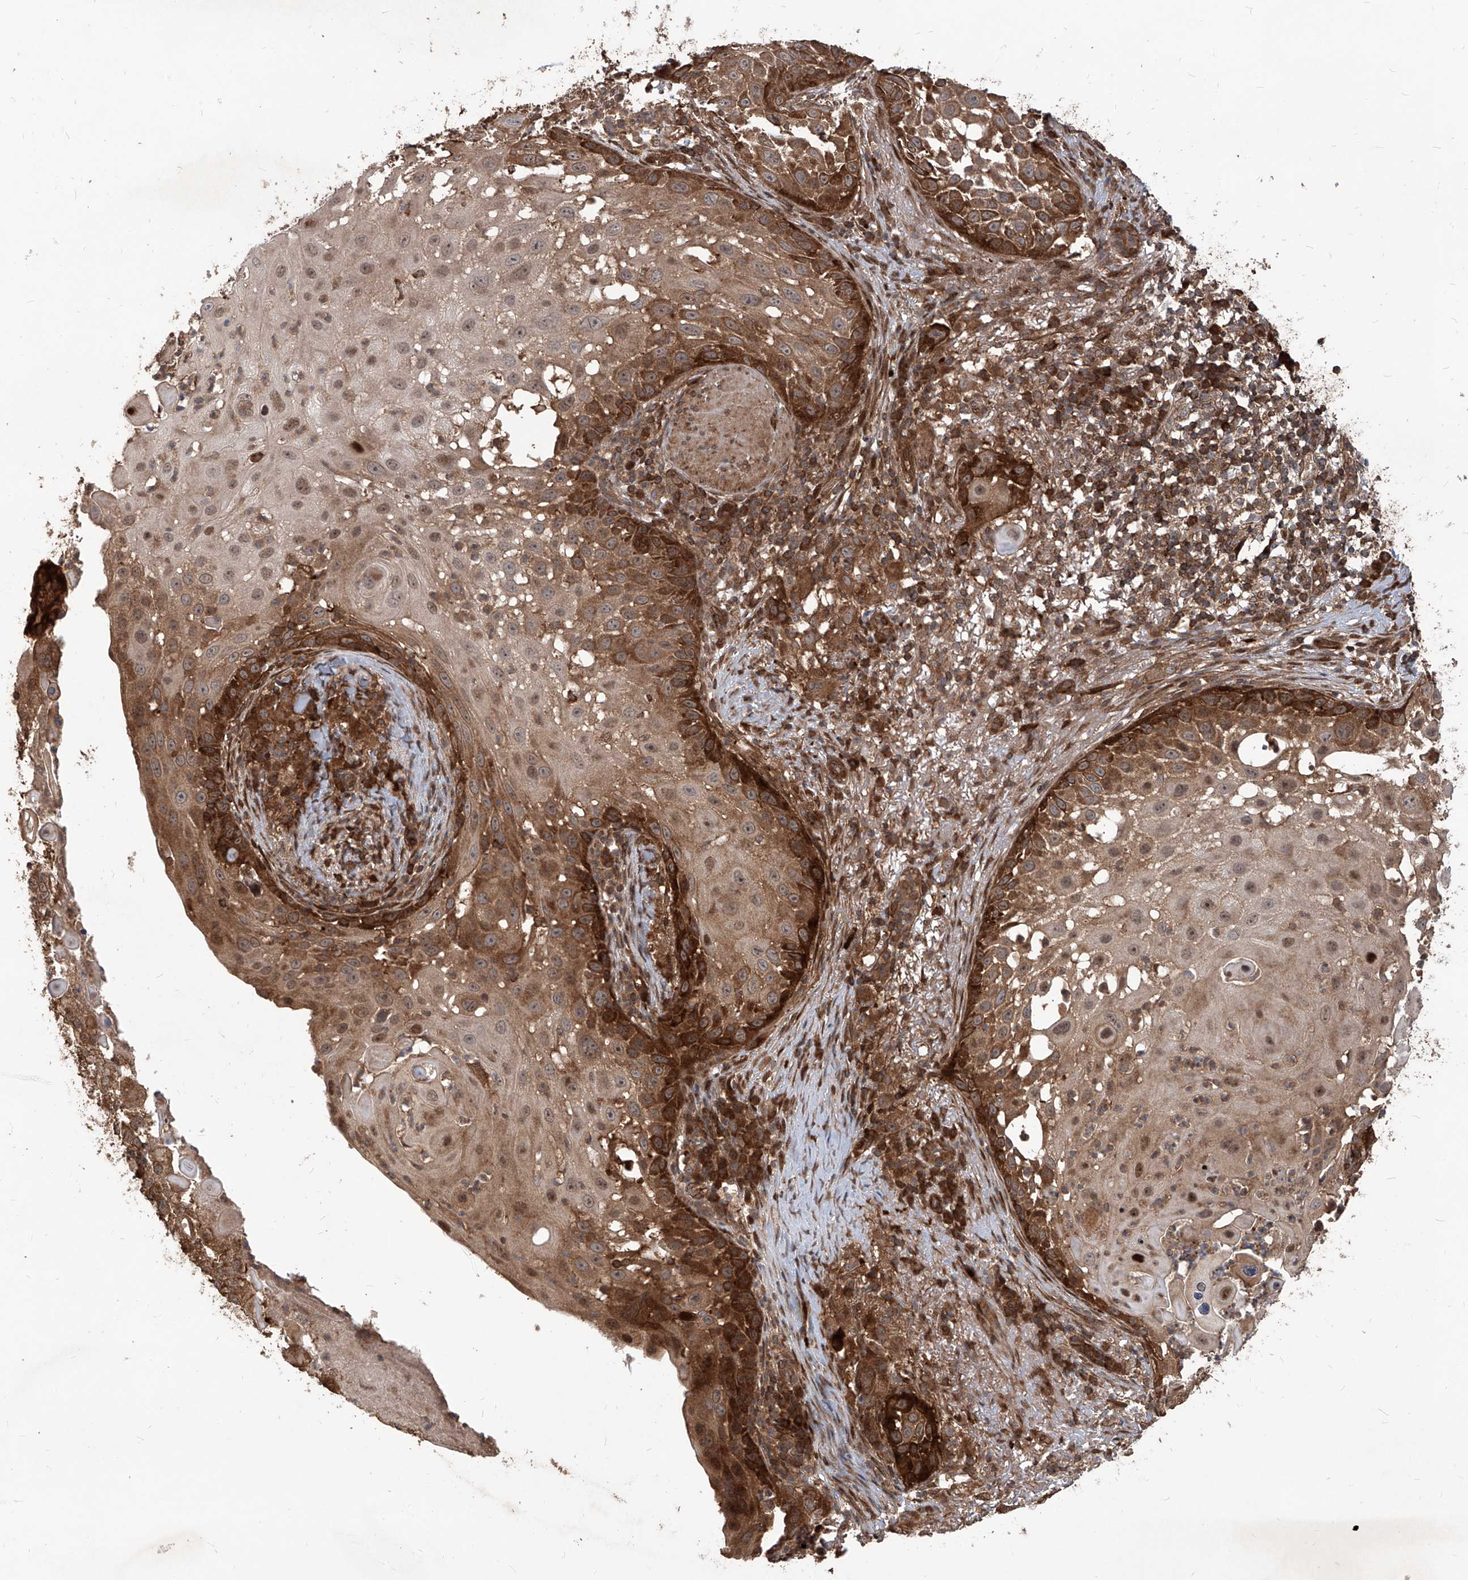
{"staining": {"intensity": "strong", "quantity": "25%-75%", "location": "cytoplasmic/membranous,nuclear"}, "tissue": "skin cancer", "cell_type": "Tumor cells", "image_type": "cancer", "snomed": [{"axis": "morphology", "description": "Squamous cell carcinoma, NOS"}, {"axis": "topography", "description": "Skin"}], "caption": "Skin squamous cell carcinoma stained for a protein (brown) displays strong cytoplasmic/membranous and nuclear positive staining in approximately 25%-75% of tumor cells.", "gene": "MAGED2", "patient": {"sex": "female", "age": 44}}